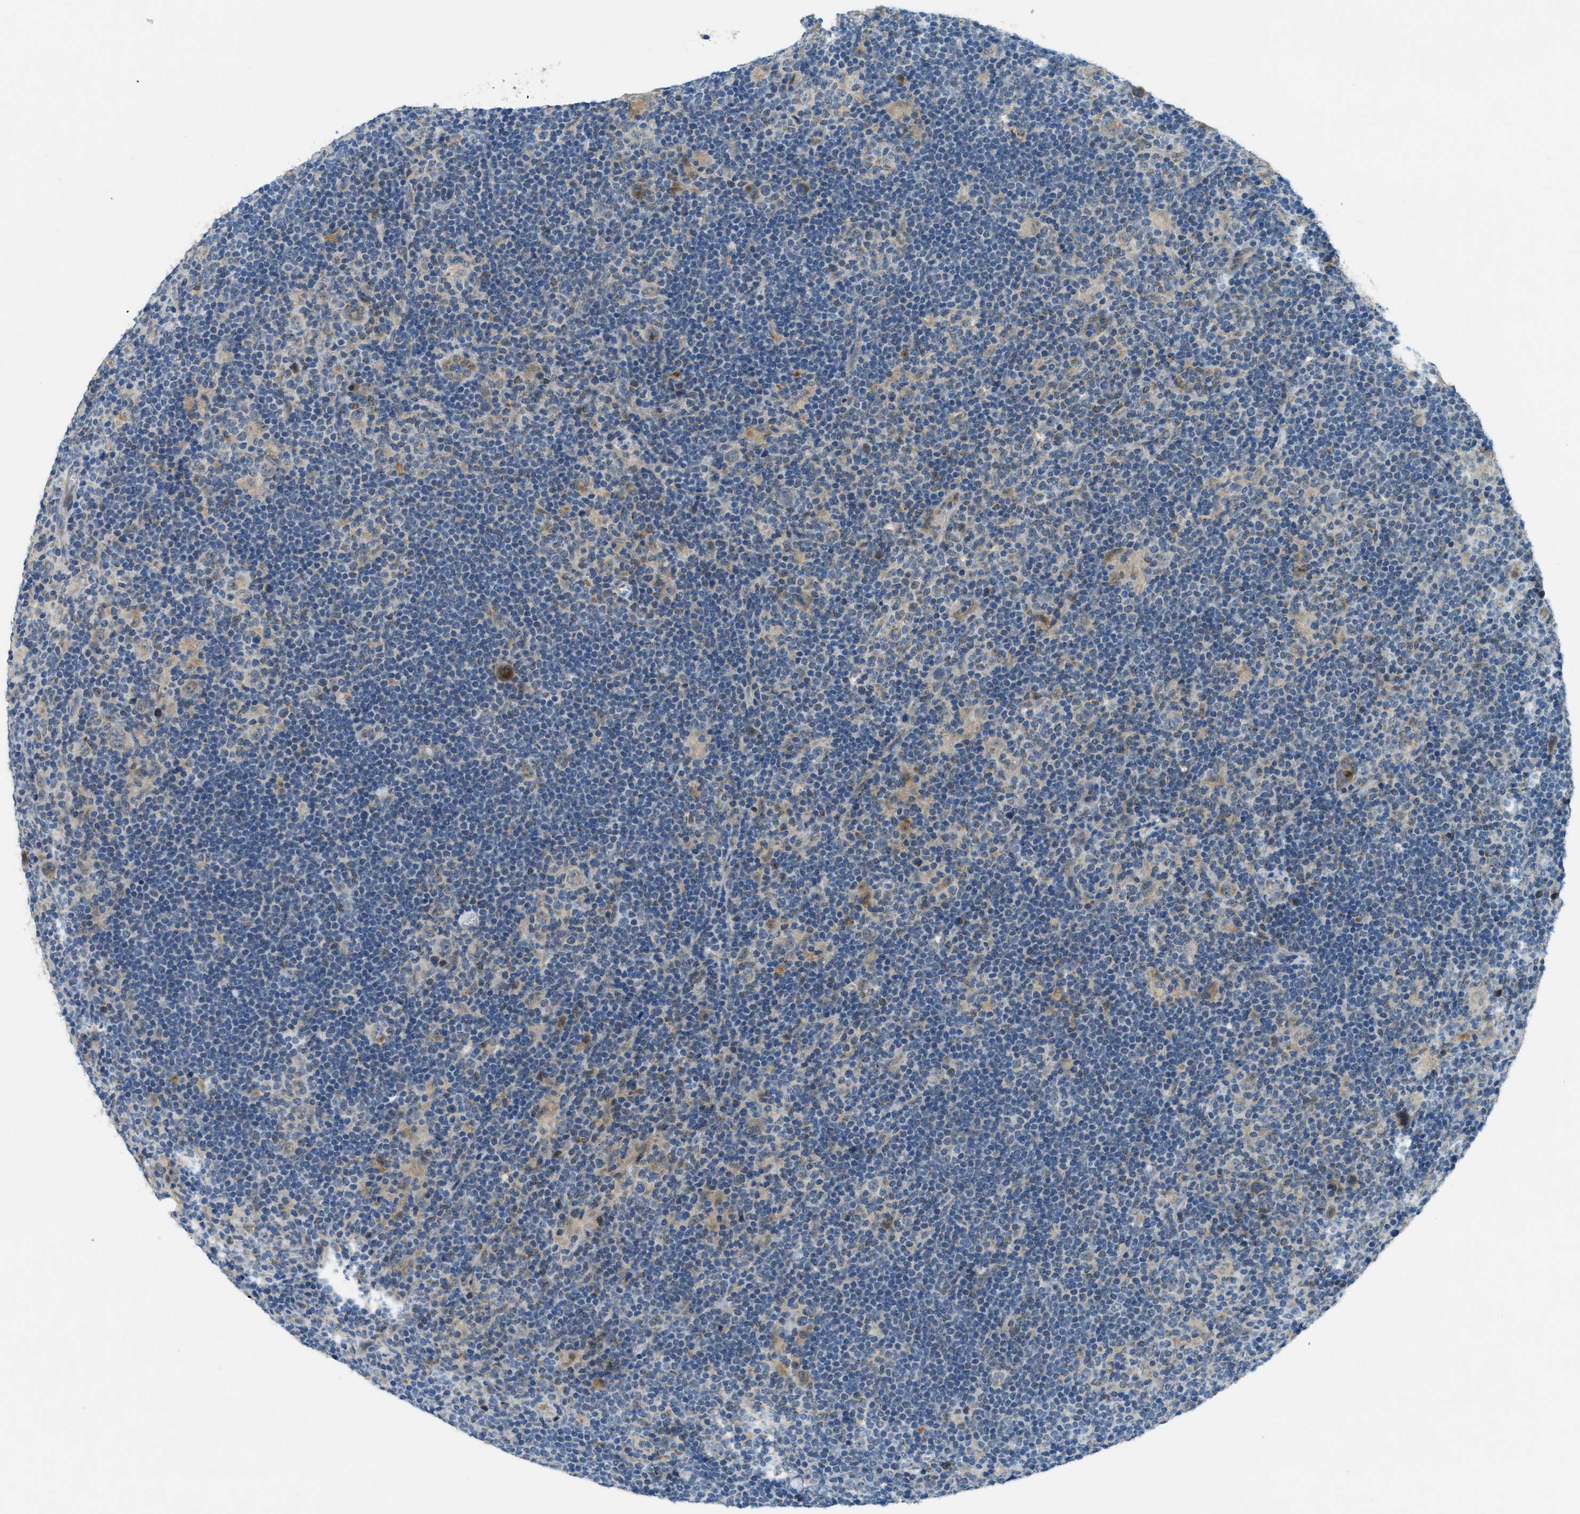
{"staining": {"intensity": "weak", "quantity": "25%-75%", "location": "cytoplasmic/membranous"}, "tissue": "lymphoma", "cell_type": "Tumor cells", "image_type": "cancer", "snomed": [{"axis": "morphology", "description": "Hodgkin's disease, NOS"}, {"axis": "topography", "description": "Lymph node"}], "caption": "Protein staining displays weak cytoplasmic/membranous staining in about 25%-75% of tumor cells in Hodgkin's disease.", "gene": "SNX14", "patient": {"sex": "female", "age": 57}}